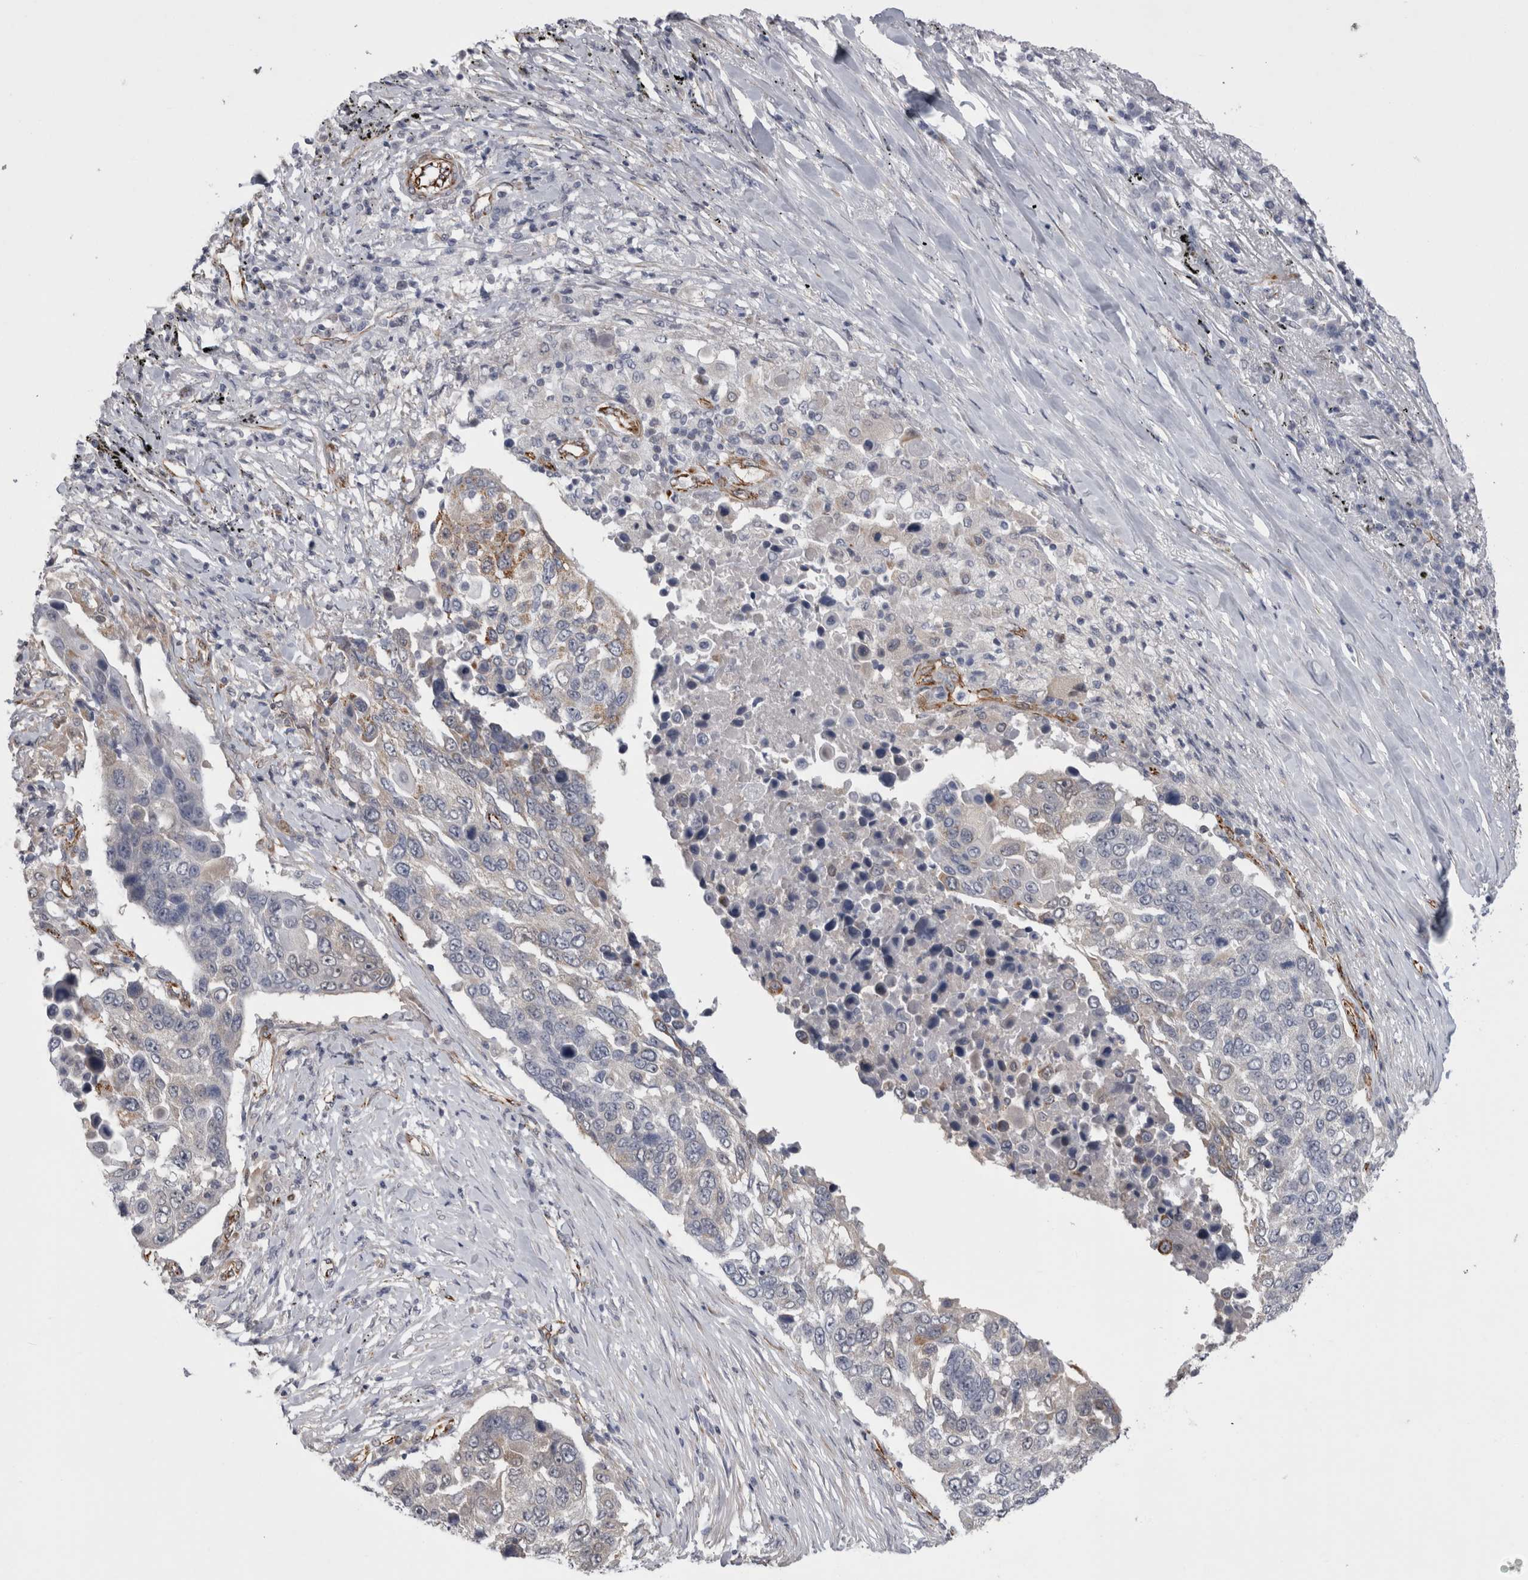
{"staining": {"intensity": "weak", "quantity": "<25%", "location": "cytoplasmic/membranous"}, "tissue": "lung cancer", "cell_type": "Tumor cells", "image_type": "cancer", "snomed": [{"axis": "morphology", "description": "Squamous cell carcinoma, NOS"}, {"axis": "topography", "description": "Lung"}], "caption": "High power microscopy image of an immunohistochemistry (IHC) histopathology image of lung squamous cell carcinoma, revealing no significant positivity in tumor cells.", "gene": "ACOT7", "patient": {"sex": "male", "age": 66}}